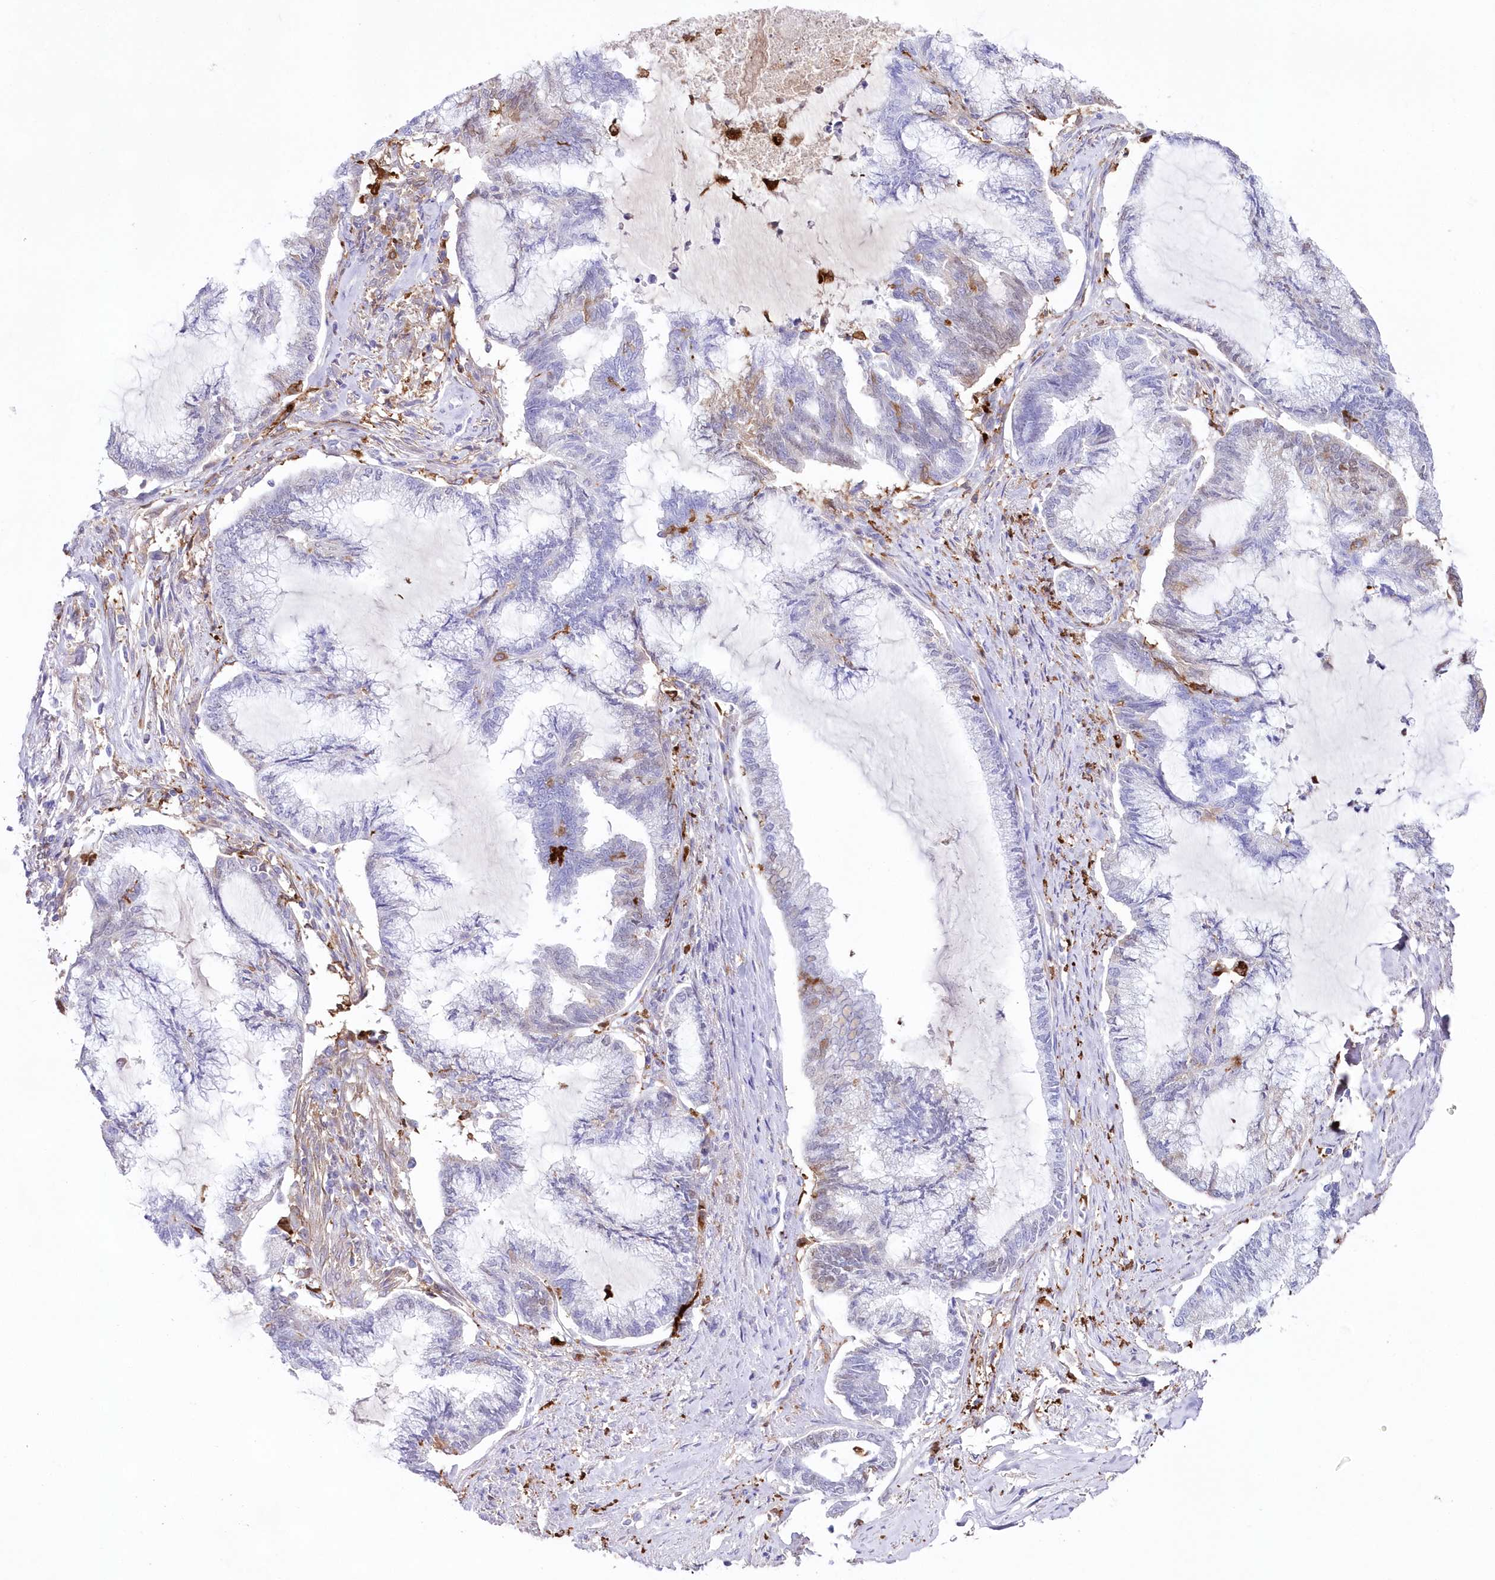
{"staining": {"intensity": "negative", "quantity": "none", "location": "none"}, "tissue": "endometrial cancer", "cell_type": "Tumor cells", "image_type": "cancer", "snomed": [{"axis": "morphology", "description": "Adenocarcinoma, NOS"}, {"axis": "topography", "description": "Endometrium"}], "caption": "Photomicrograph shows no significant protein staining in tumor cells of adenocarcinoma (endometrial).", "gene": "DNAJC19", "patient": {"sex": "female", "age": 86}}